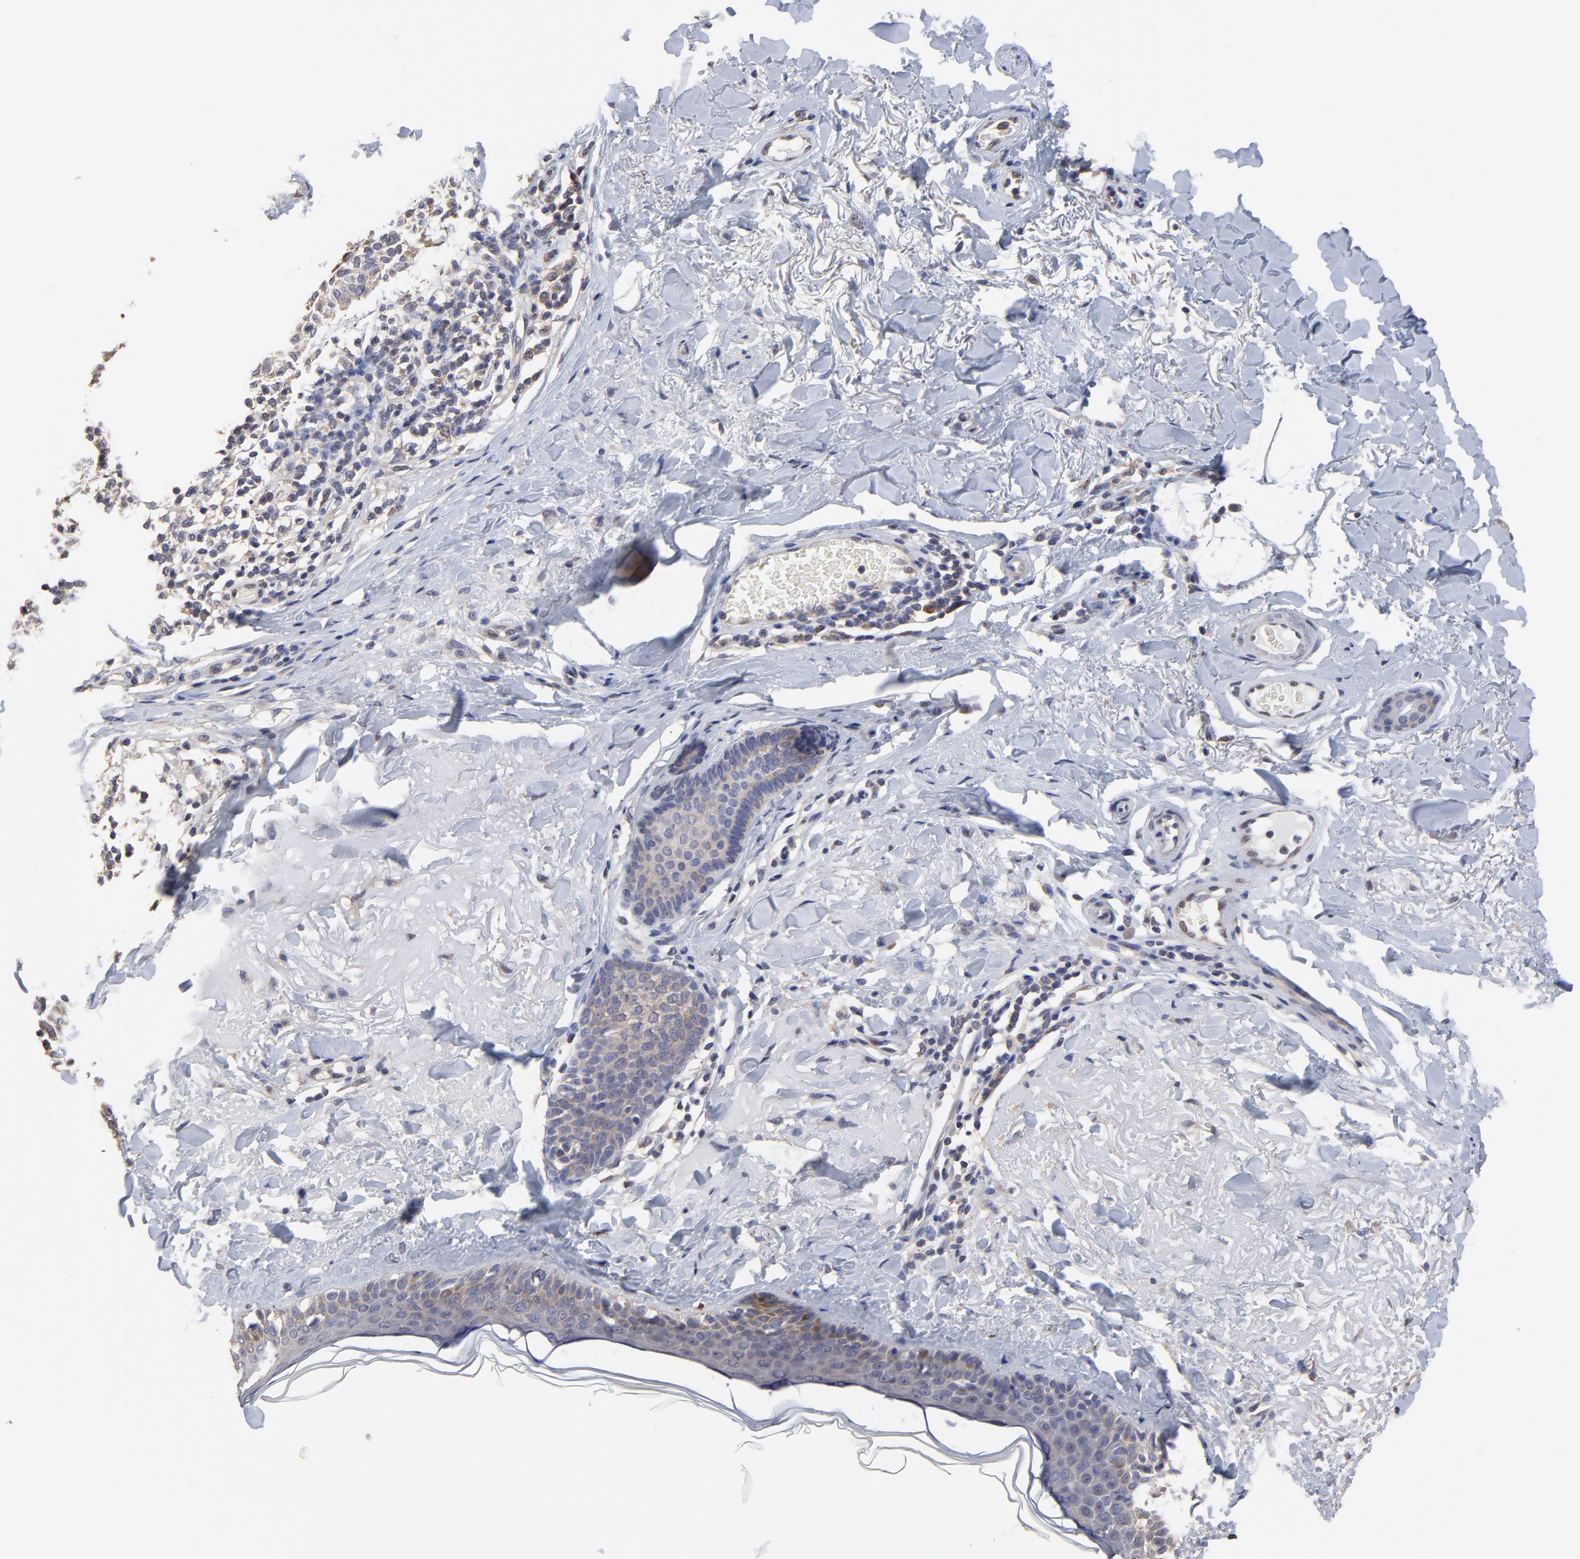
{"staining": {"intensity": "weak", "quantity": "25%-75%", "location": "cytoplasmic/membranous"}, "tissue": "skin cancer", "cell_type": "Tumor cells", "image_type": "cancer", "snomed": [{"axis": "morphology", "description": "Normal tissue, NOS"}, {"axis": "morphology", "description": "Basal cell carcinoma"}, {"axis": "topography", "description": "Skin"}], "caption": "Immunohistochemical staining of human skin basal cell carcinoma exhibits weak cytoplasmic/membranous protein expression in approximately 25%-75% of tumor cells.", "gene": "CCT2", "patient": {"sex": "female", "age": 70}}